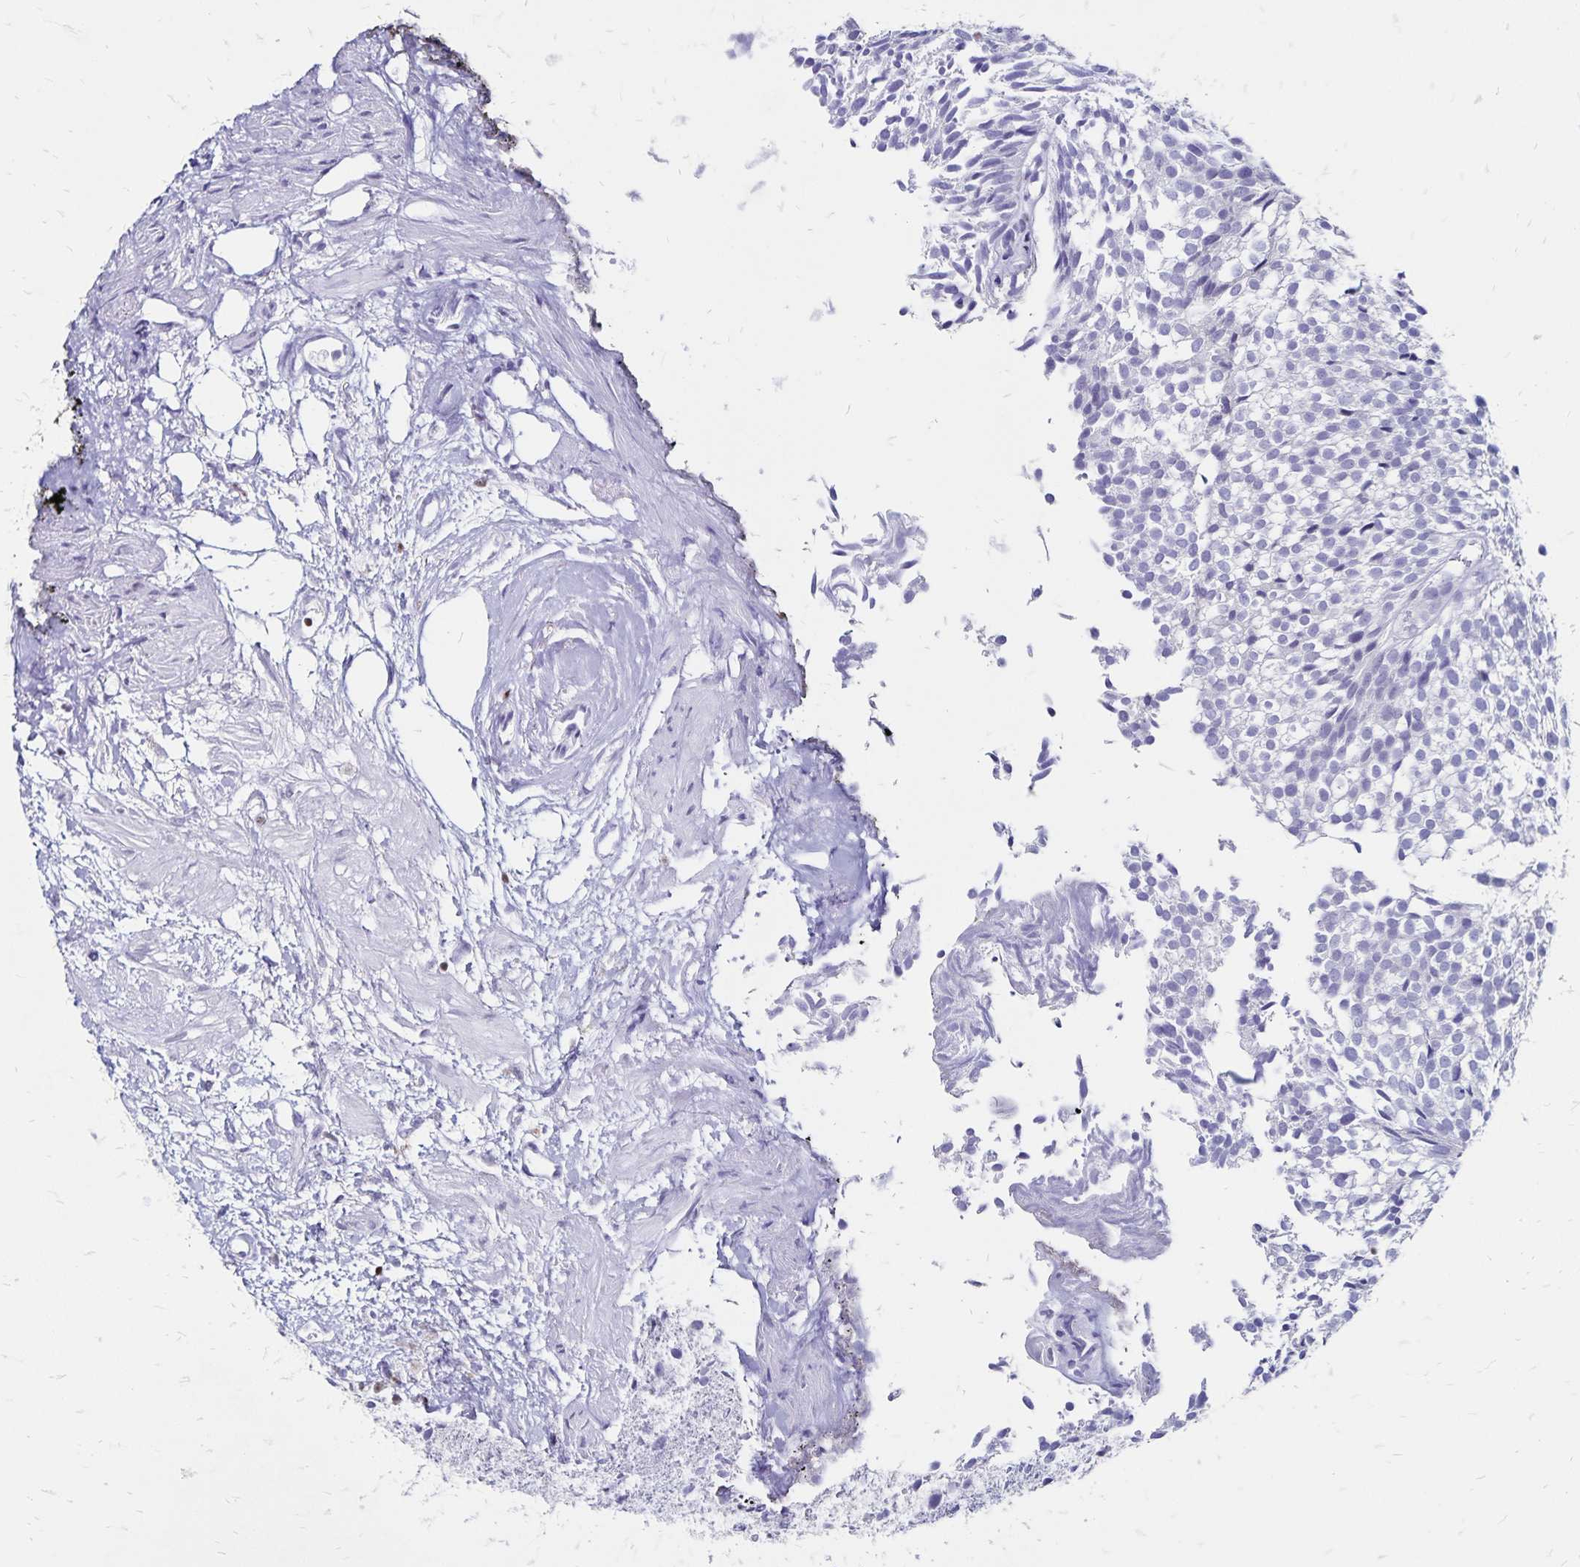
{"staining": {"intensity": "negative", "quantity": "none", "location": "none"}, "tissue": "urothelial cancer", "cell_type": "Tumor cells", "image_type": "cancer", "snomed": [{"axis": "morphology", "description": "Urothelial carcinoma, Low grade"}, {"axis": "topography", "description": "Urinary bladder"}], "caption": "Urothelial cancer was stained to show a protein in brown. There is no significant staining in tumor cells. The staining is performed using DAB brown chromogen with nuclei counter-stained in using hematoxylin.", "gene": "IKZF1", "patient": {"sex": "male", "age": 91}}